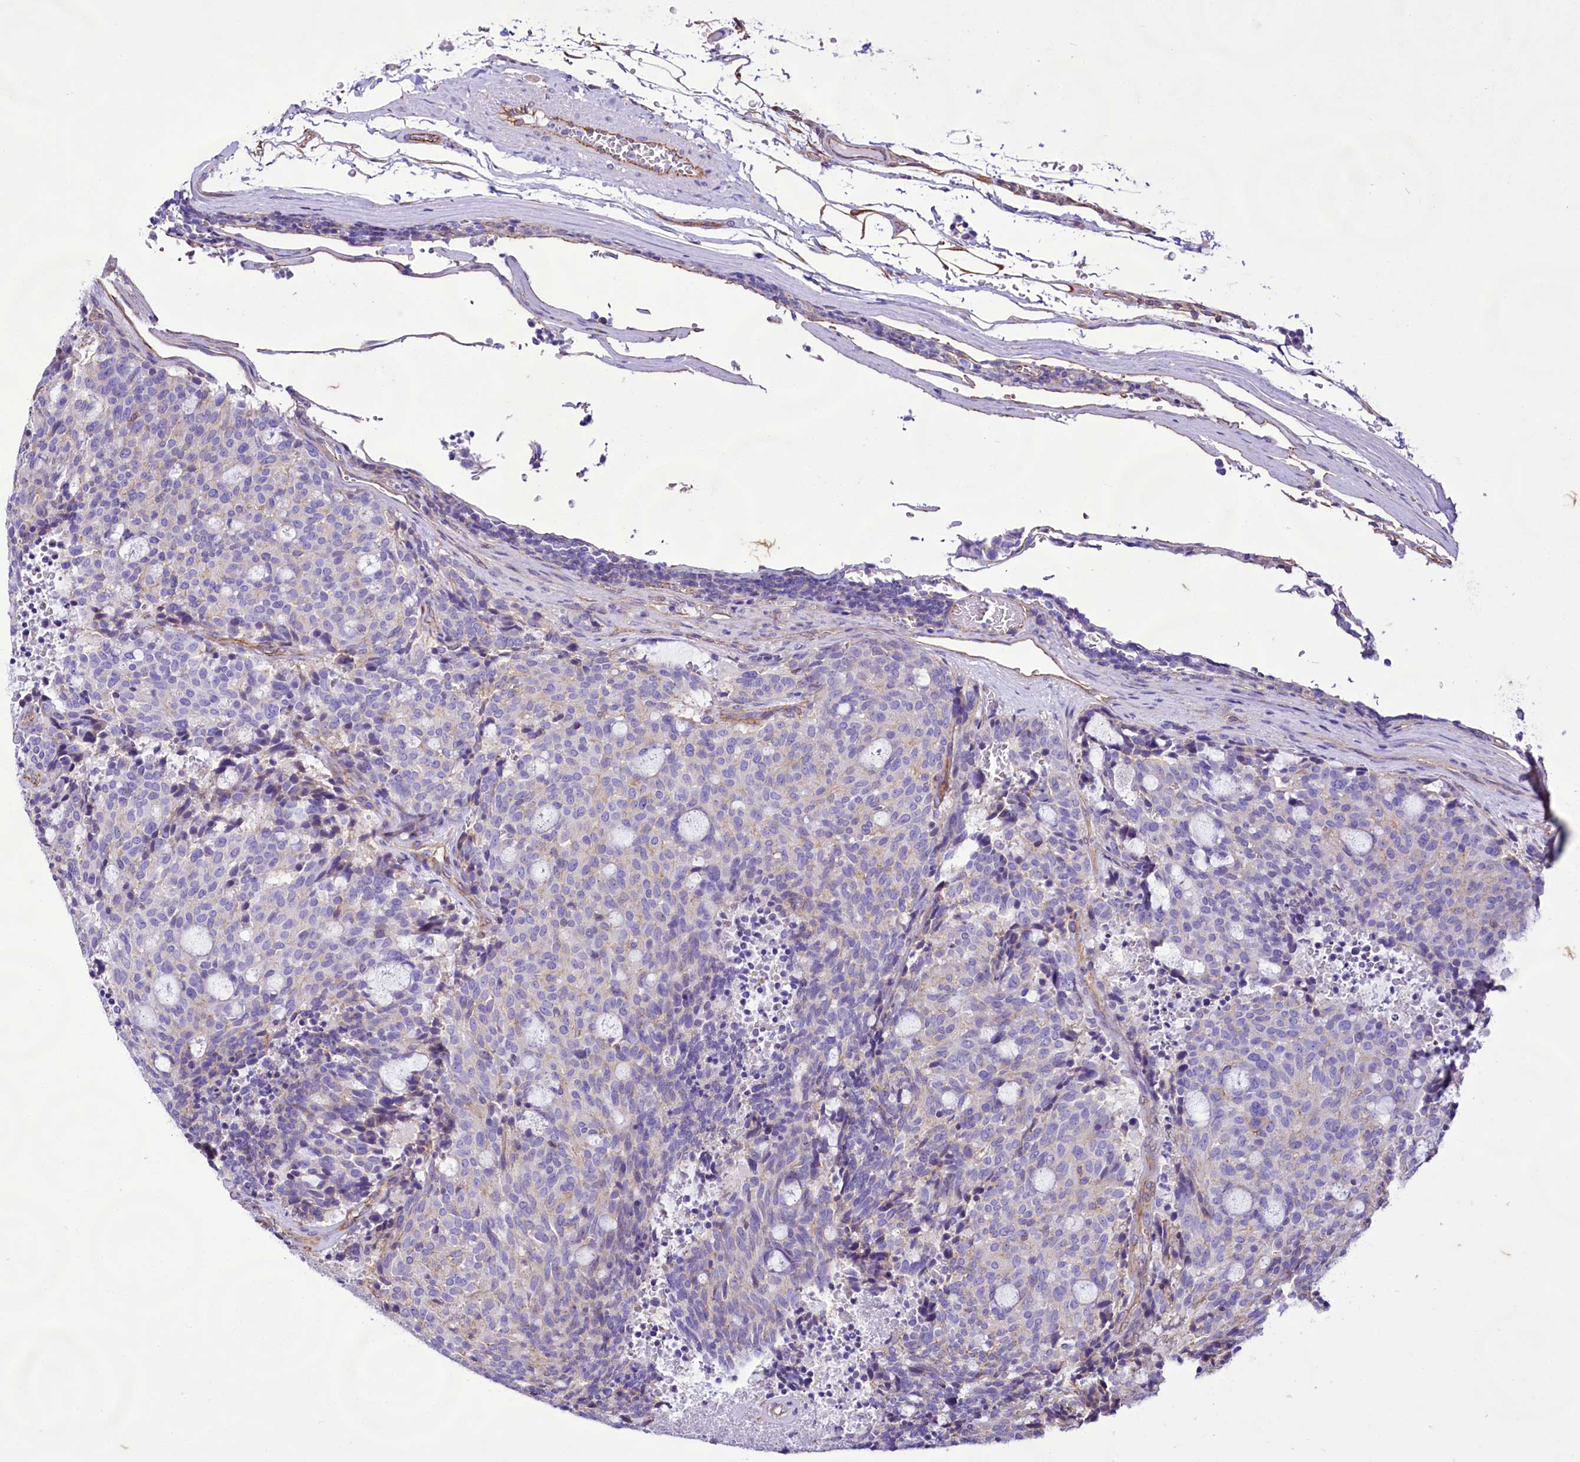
{"staining": {"intensity": "negative", "quantity": "none", "location": "none"}, "tissue": "carcinoid", "cell_type": "Tumor cells", "image_type": "cancer", "snomed": [{"axis": "morphology", "description": "Carcinoid, malignant, NOS"}, {"axis": "topography", "description": "Pancreas"}], "caption": "This is a photomicrograph of IHC staining of carcinoid, which shows no staining in tumor cells.", "gene": "CD99", "patient": {"sex": "female", "age": 54}}